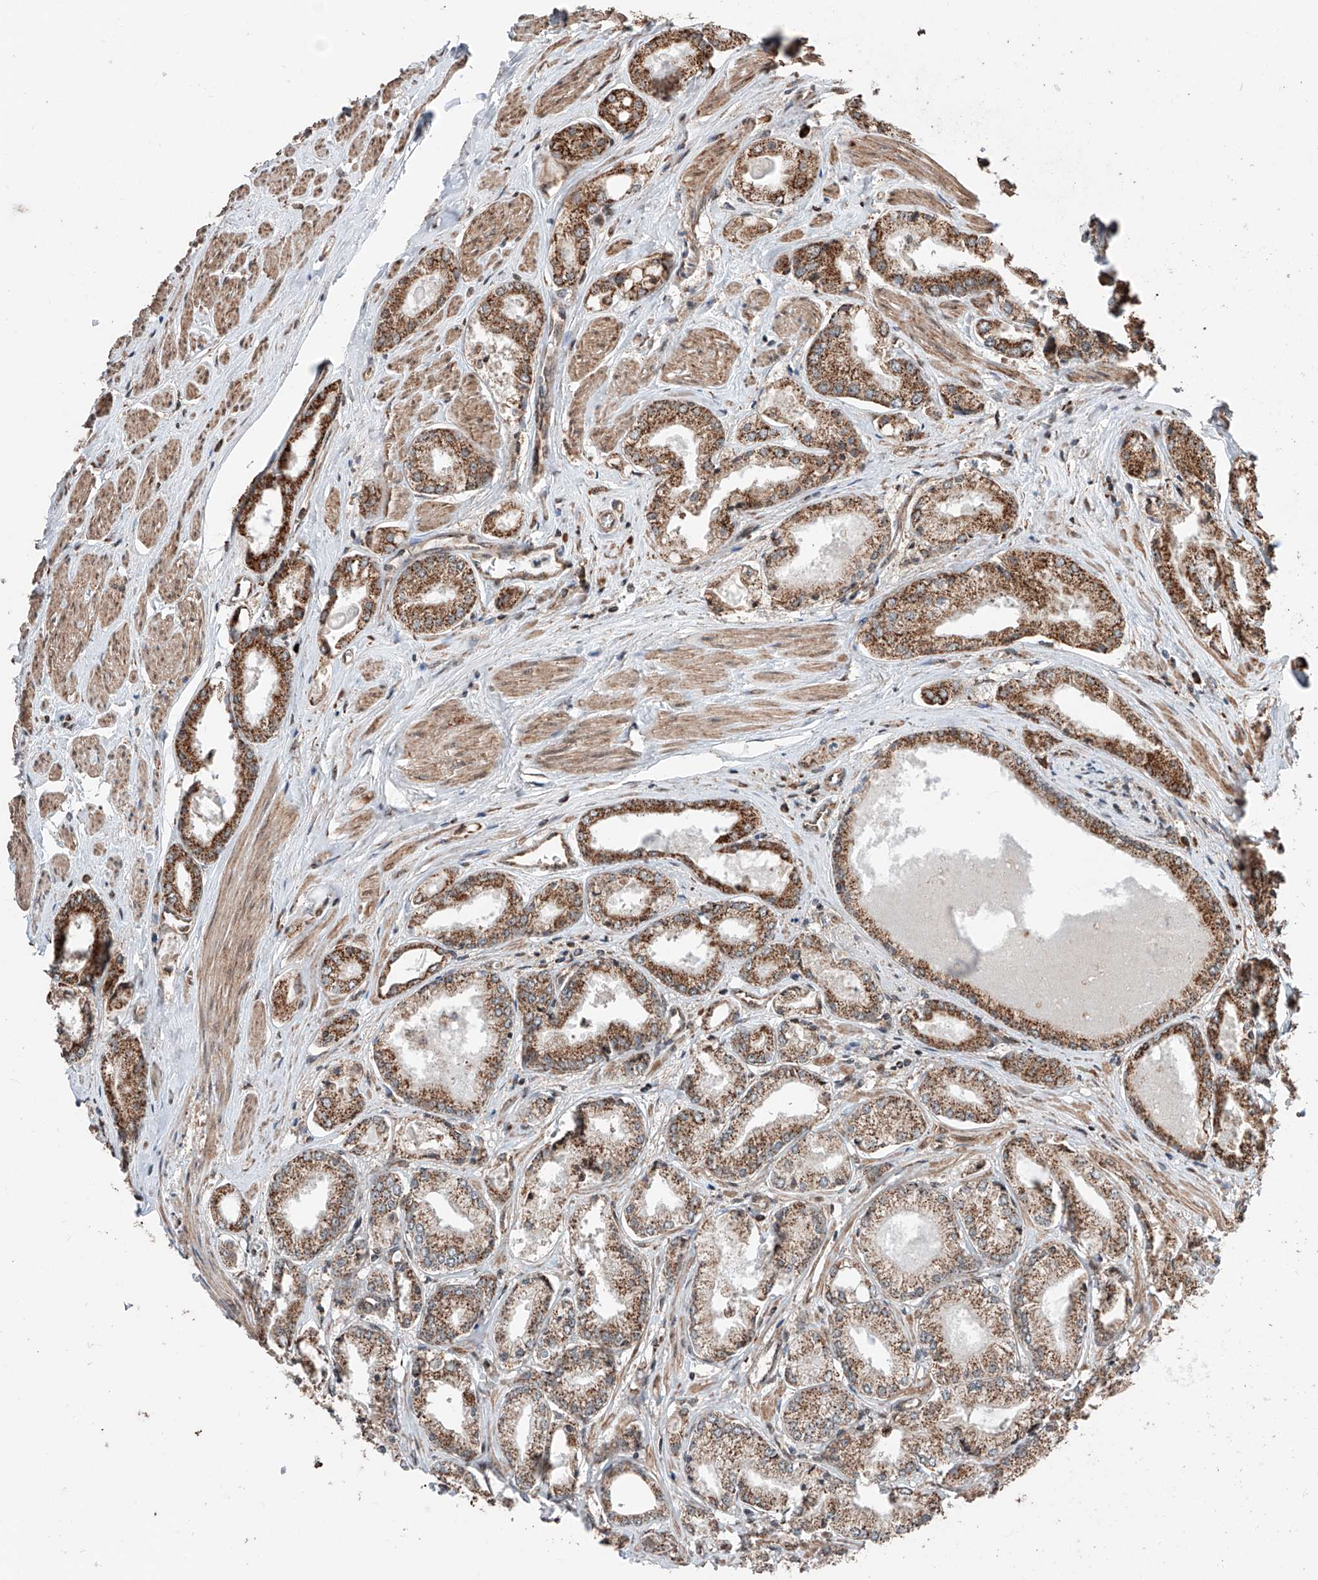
{"staining": {"intensity": "moderate", "quantity": ">75%", "location": "cytoplasmic/membranous"}, "tissue": "prostate cancer", "cell_type": "Tumor cells", "image_type": "cancer", "snomed": [{"axis": "morphology", "description": "Adenocarcinoma, Low grade"}, {"axis": "topography", "description": "Prostate"}], "caption": "High-power microscopy captured an immunohistochemistry (IHC) image of low-grade adenocarcinoma (prostate), revealing moderate cytoplasmic/membranous staining in about >75% of tumor cells.", "gene": "ZNF445", "patient": {"sex": "male", "age": 60}}